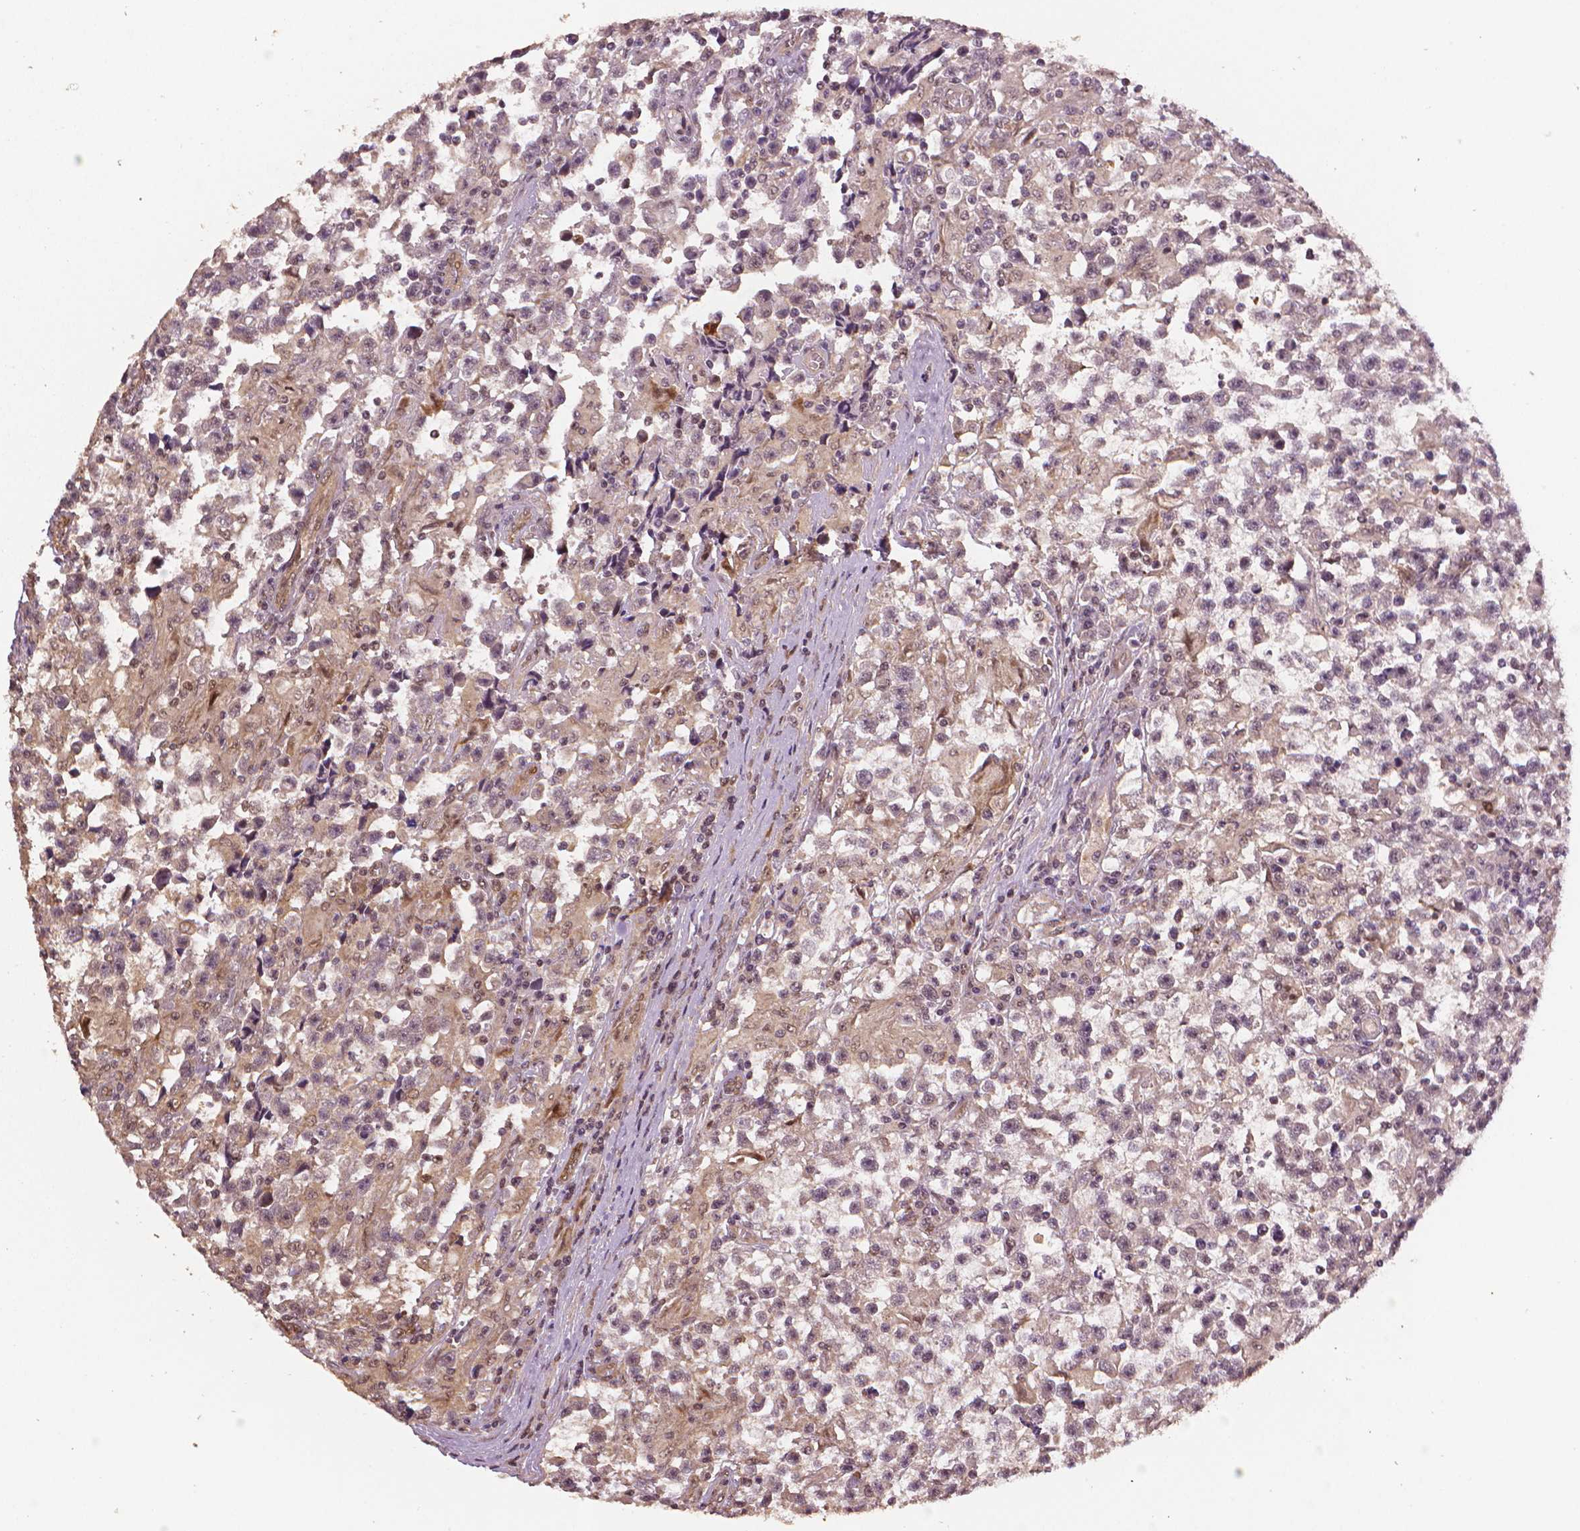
{"staining": {"intensity": "negative", "quantity": "none", "location": "none"}, "tissue": "testis cancer", "cell_type": "Tumor cells", "image_type": "cancer", "snomed": [{"axis": "morphology", "description": "Seminoma, NOS"}, {"axis": "topography", "description": "Testis"}], "caption": "Seminoma (testis) stained for a protein using IHC exhibits no staining tumor cells.", "gene": "STAT3", "patient": {"sex": "male", "age": 31}}